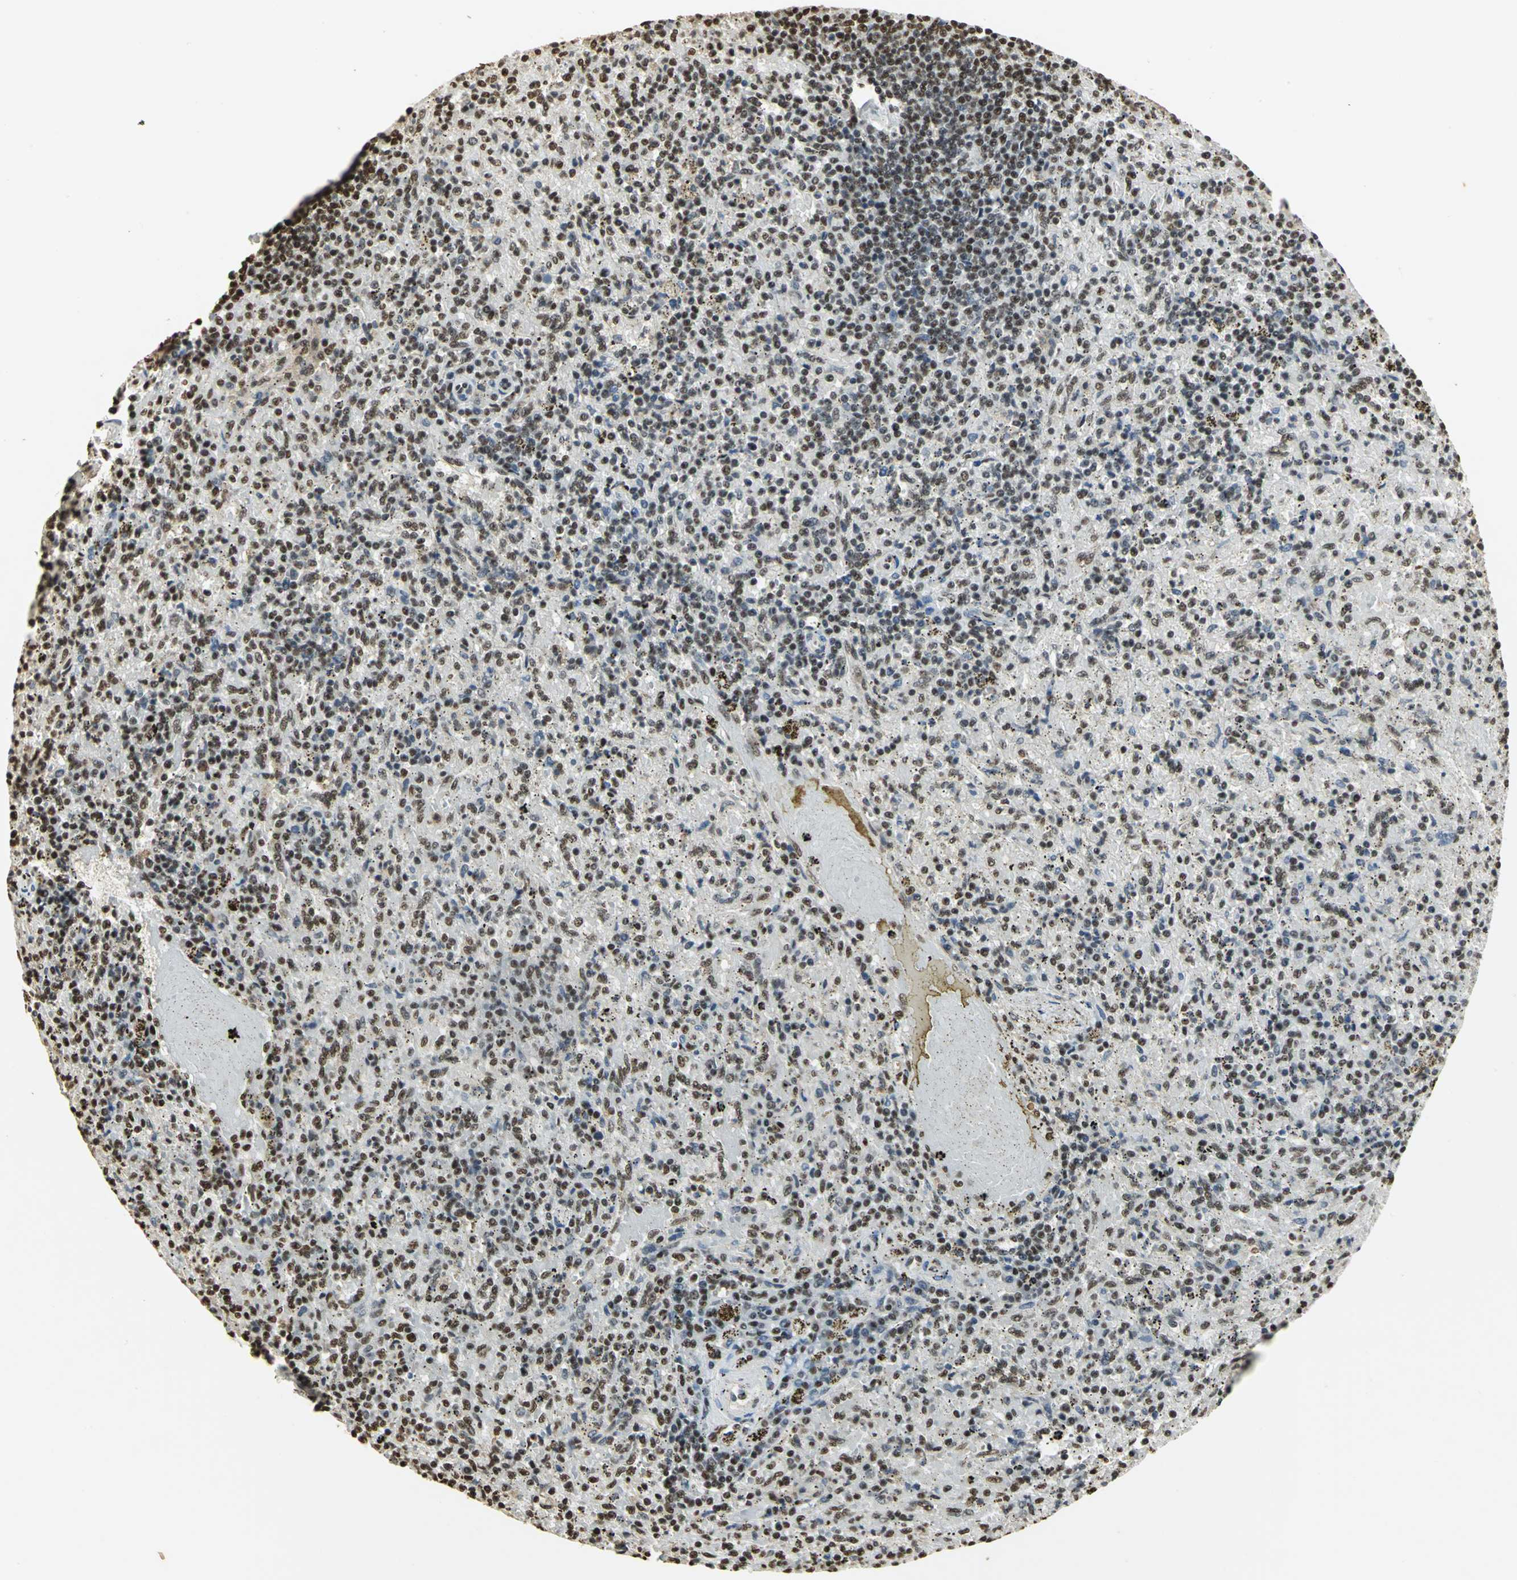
{"staining": {"intensity": "strong", "quantity": ">75%", "location": "nuclear"}, "tissue": "spleen", "cell_type": "Cells in red pulp", "image_type": "normal", "snomed": [{"axis": "morphology", "description": "Normal tissue, NOS"}, {"axis": "topography", "description": "Spleen"}], "caption": "Human spleen stained with a brown dye demonstrates strong nuclear positive staining in approximately >75% of cells in red pulp.", "gene": "SET", "patient": {"sex": "female", "age": 43}}